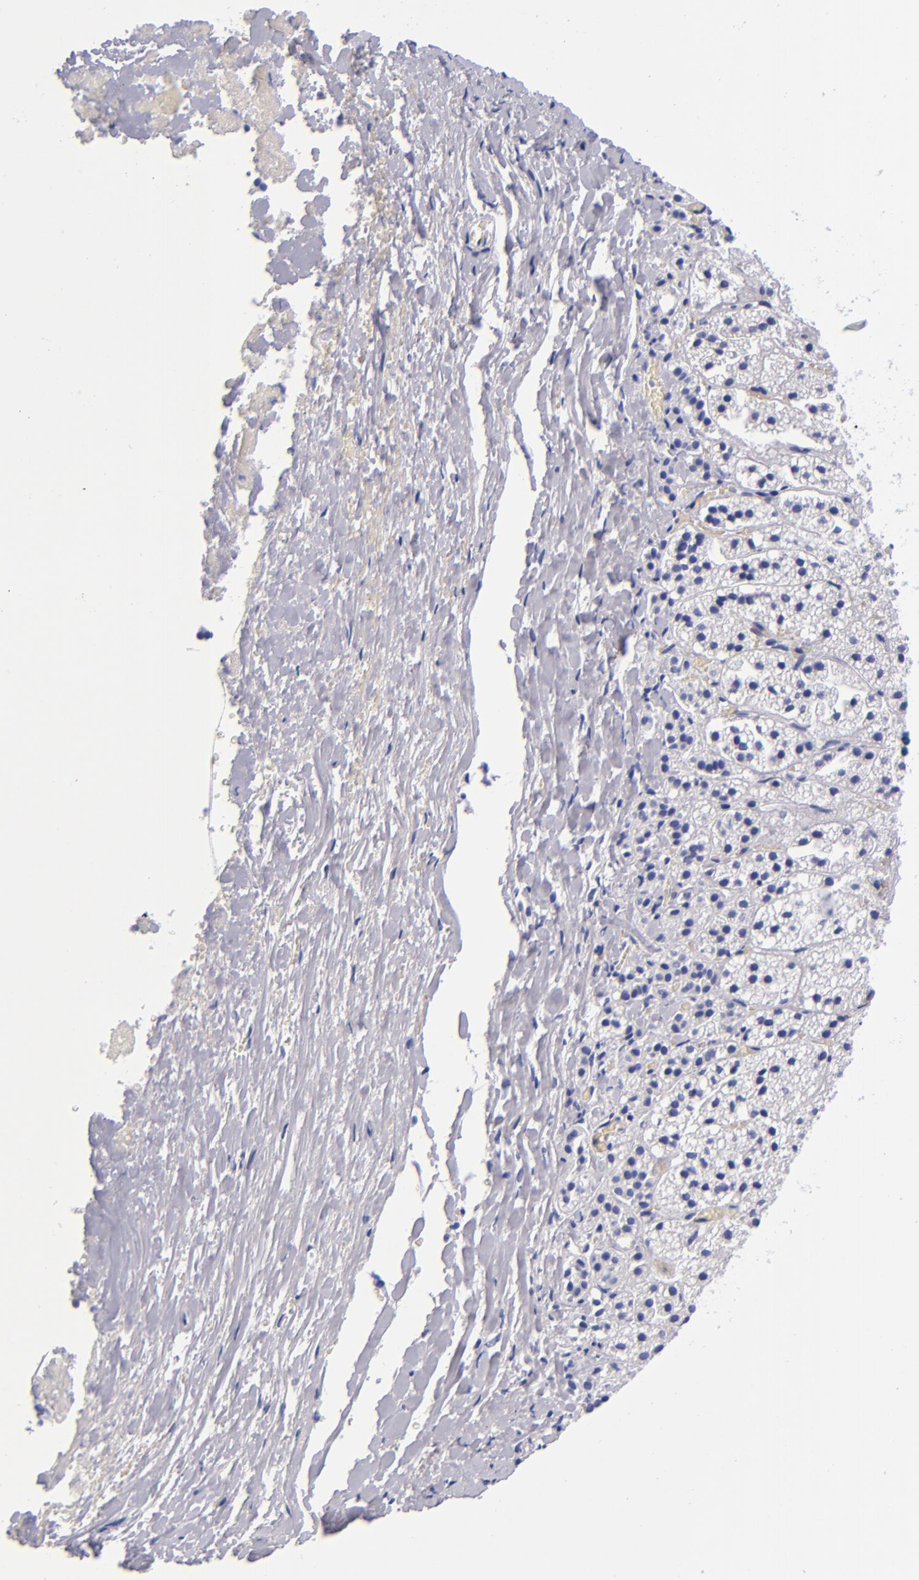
{"staining": {"intensity": "negative", "quantity": "none", "location": "none"}, "tissue": "adrenal gland", "cell_type": "Glandular cells", "image_type": "normal", "snomed": [{"axis": "morphology", "description": "Normal tissue, NOS"}, {"axis": "topography", "description": "Adrenal gland"}], "caption": "High magnification brightfield microscopy of unremarkable adrenal gland stained with DAB (brown) and counterstained with hematoxylin (blue): glandular cells show no significant positivity.", "gene": "MCM7", "patient": {"sex": "female", "age": 44}}